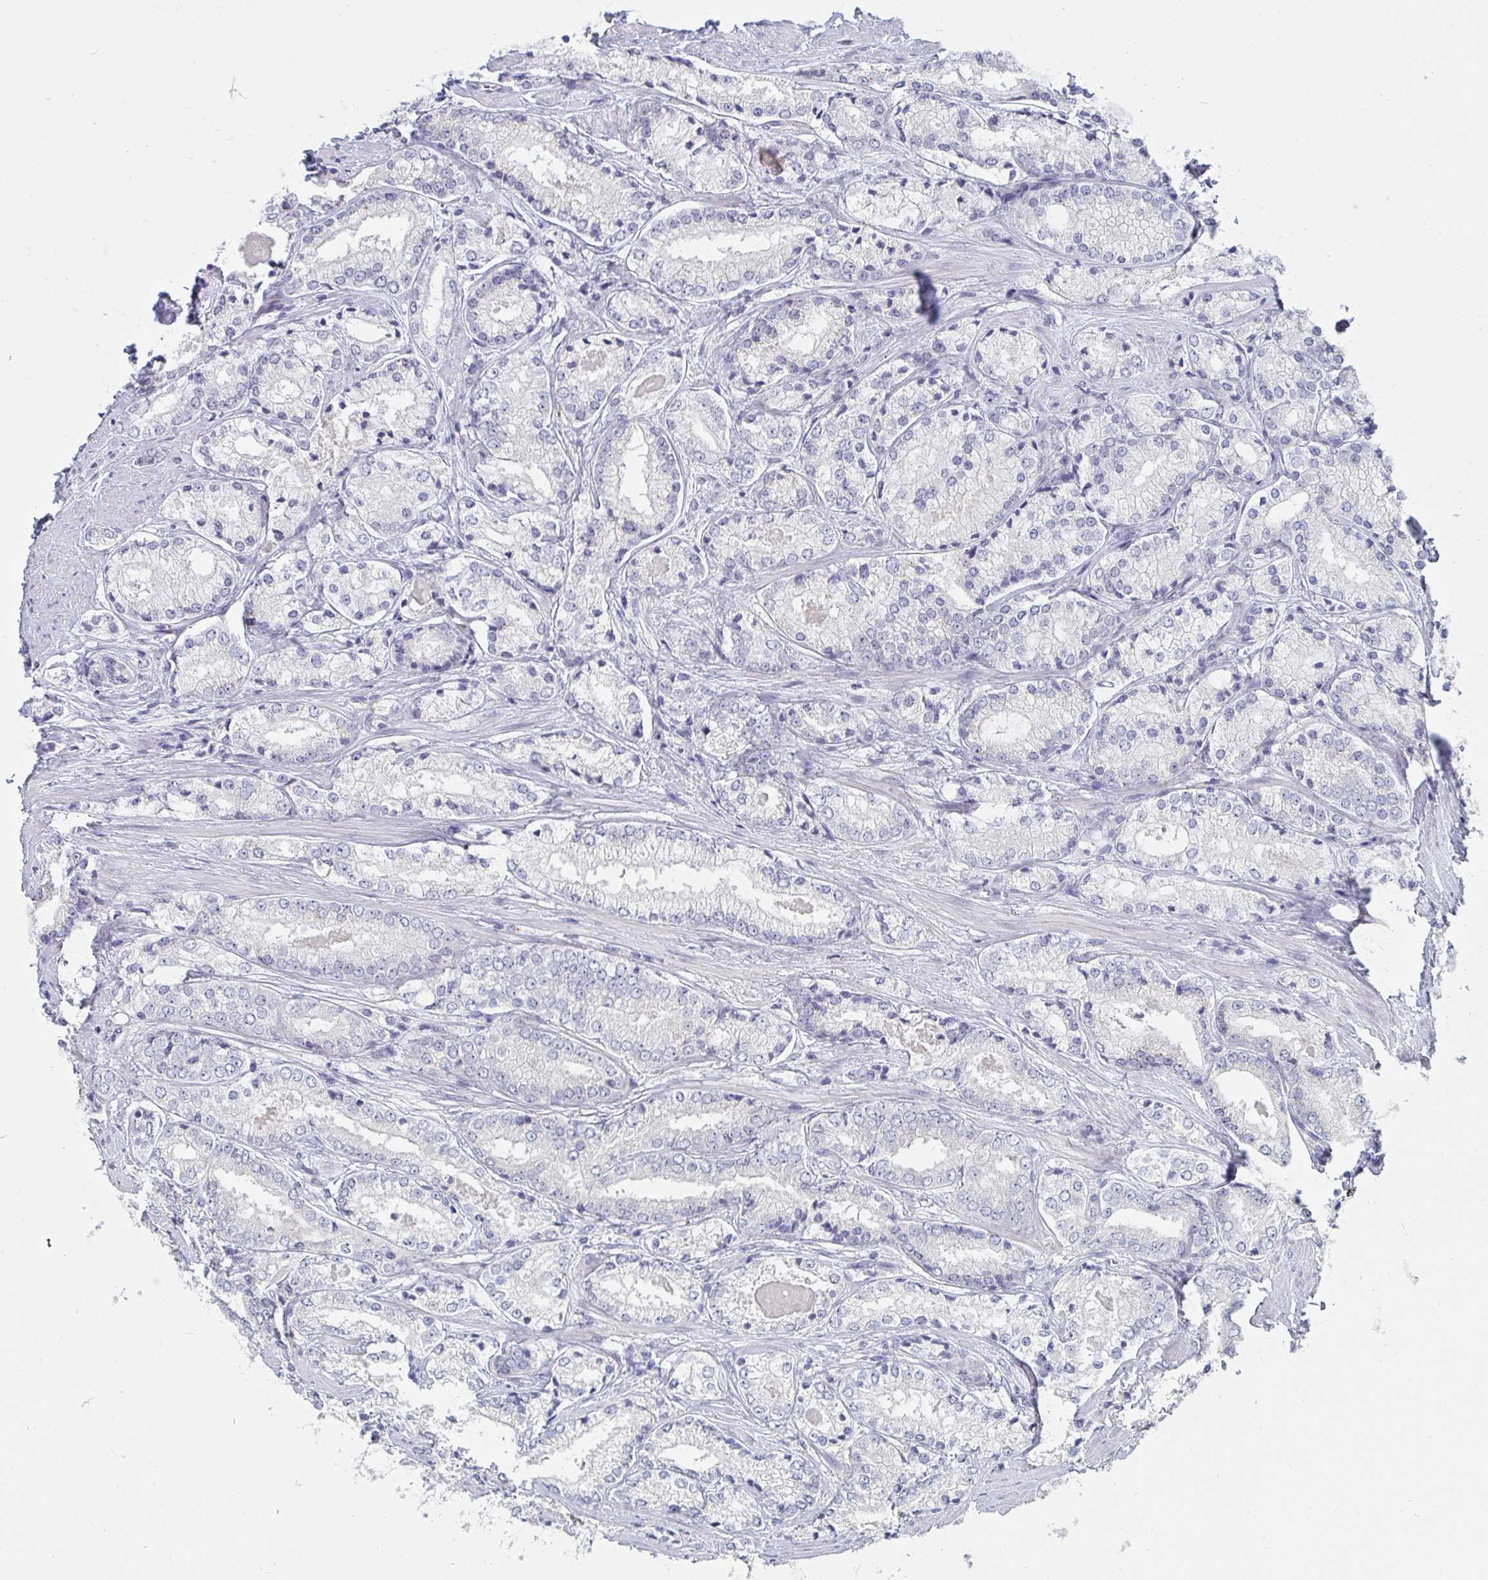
{"staining": {"intensity": "negative", "quantity": "none", "location": "none"}, "tissue": "prostate cancer", "cell_type": "Tumor cells", "image_type": "cancer", "snomed": [{"axis": "morphology", "description": "Adenocarcinoma, NOS"}, {"axis": "morphology", "description": "Adenocarcinoma, Low grade"}, {"axis": "topography", "description": "Prostate"}], "caption": "Adenocarcinoma (prostate) stained for a protein using immunohistochemistry shows no staining tumor cells.", "gene": "SHB", "patient": {"sex": "male", "age": 68}}